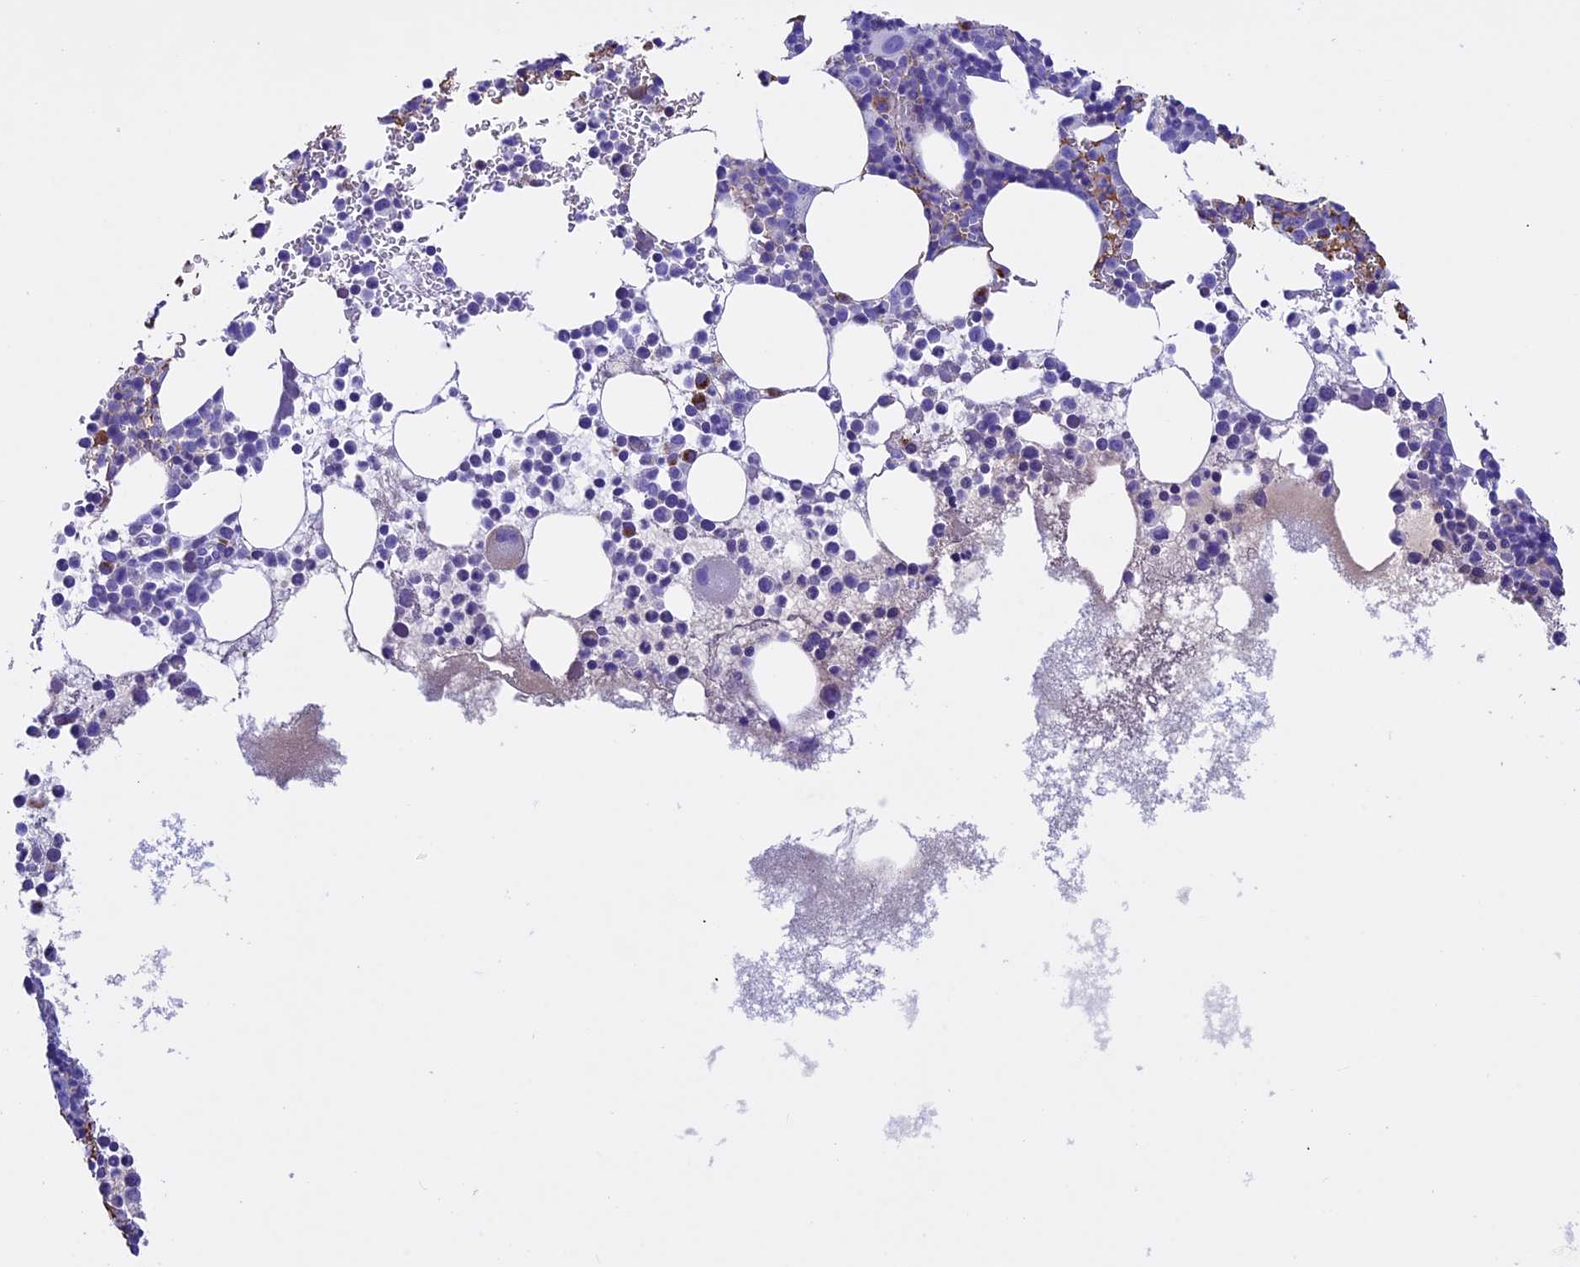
{"staining": {"intensity": "moderate", "quantity": "<25%", "location": "cytoplasmic/membranous"}, "tissue": "bone marrow", "cell_type": "Hematopoietic cells", "image_type": "normal", "snomed": [{"axis": "morphology", "description": "Normal tissue, NOS"}, {"axis": "topography", "description": "Bone marrow"}], "caption": "Hematopoietic cells demonstrate low levels of moderate cytoplasmic/membranous staining in approximately <25% of cells in normal human bone marrow.", "gene": "IGSF6", "patient": {"sex": "female", "age": 78}}